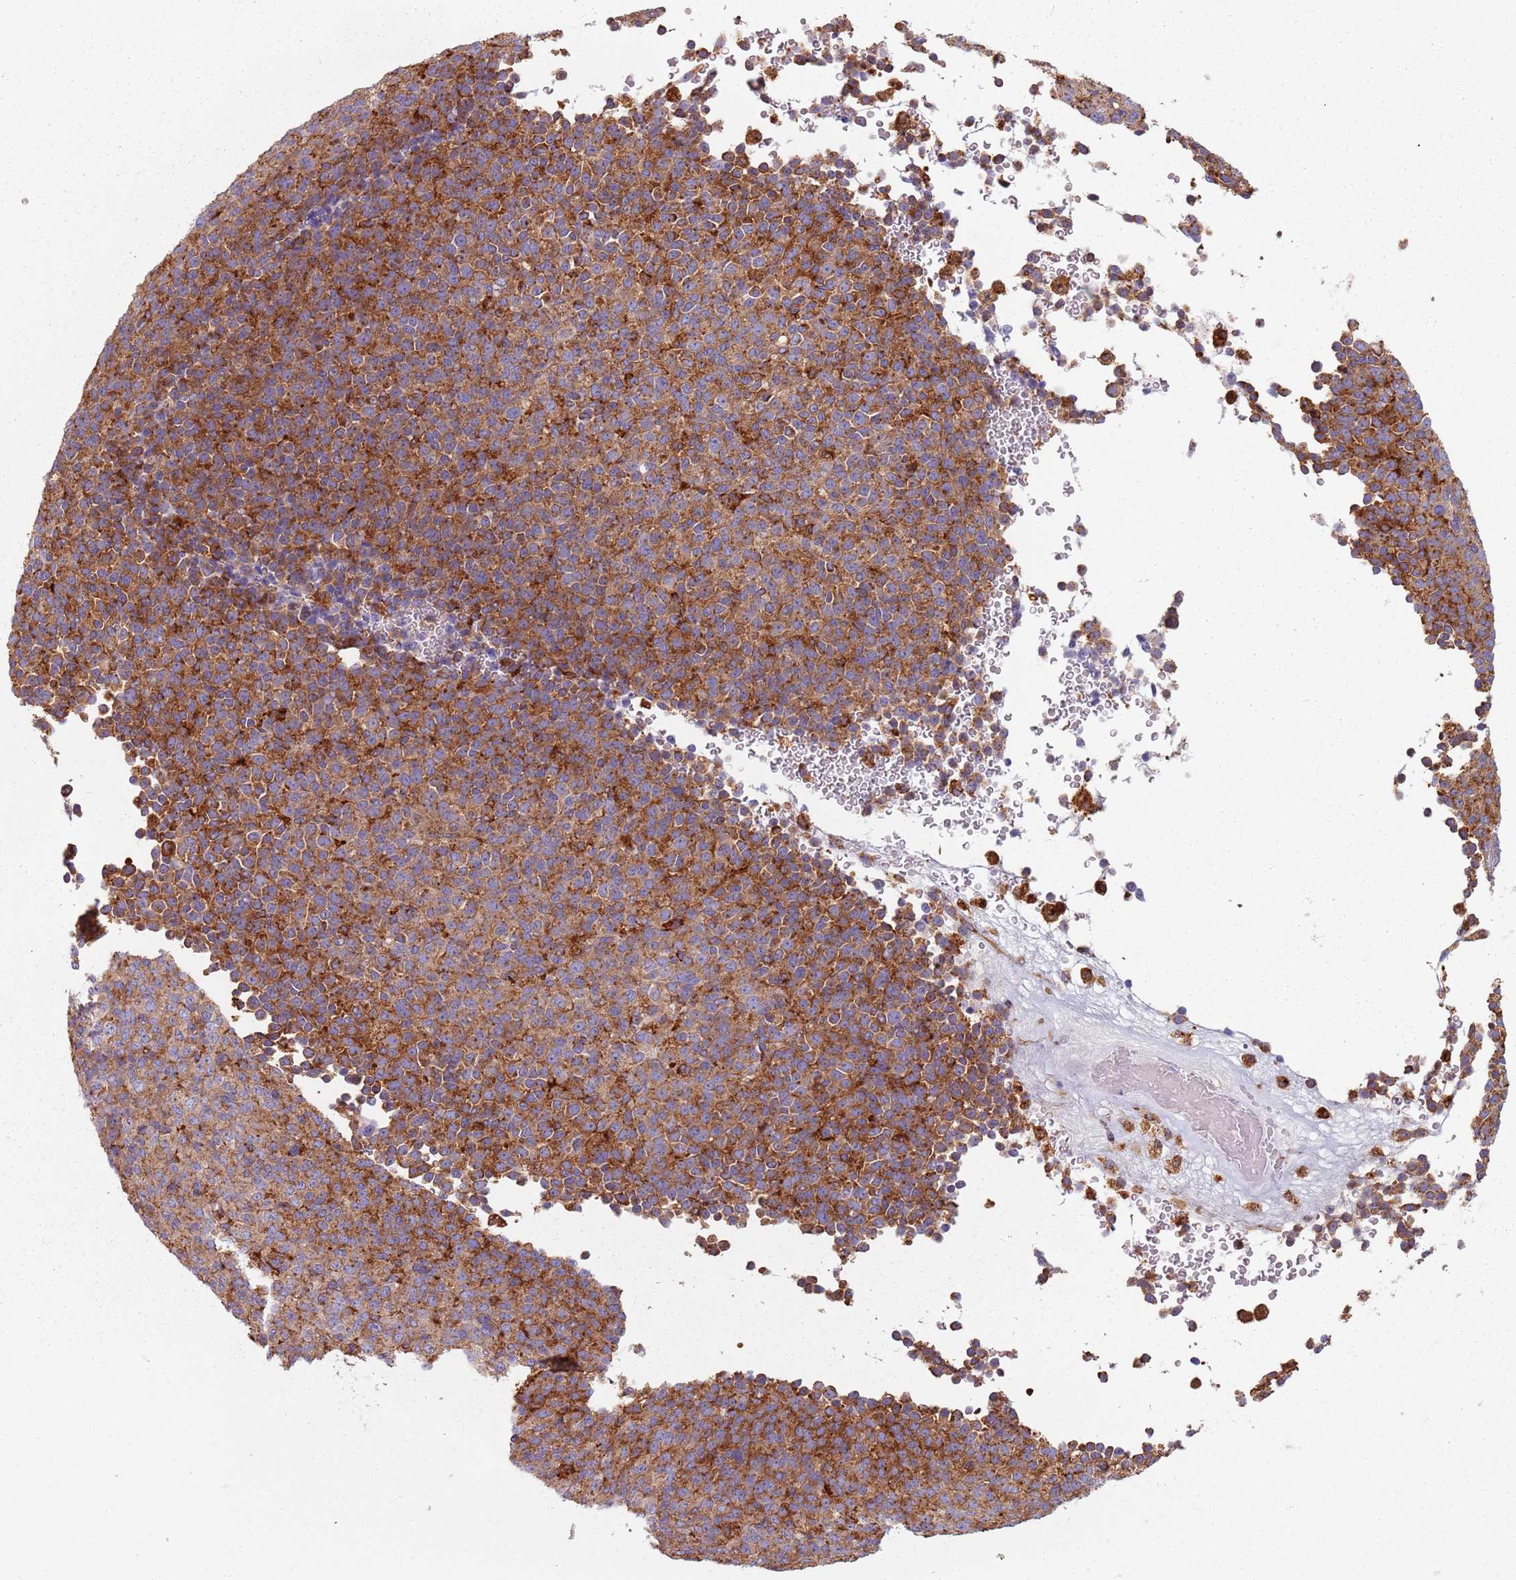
{"staining": {"intensity": "strong", "quantity": "25%-75%", "location": "cytoplasmic/membranous"}, "tissue": "melanoma", "cell_type": "Tumor cells", "image_type": "cancer", "snomed": [{"axis": "morphology", "description": "Malignant melanoma, Metastatic site"}, {"axis": "topography", "description": "Brain"}], "caption": "Immunohistochemical staining of melanoma demonstrates strong cytoplasmic/membranous protein expression in approximately 25%-75% of tumor cells.", "gene": "TPD52L2", "patient": {"sex": "female", "age": 56}}